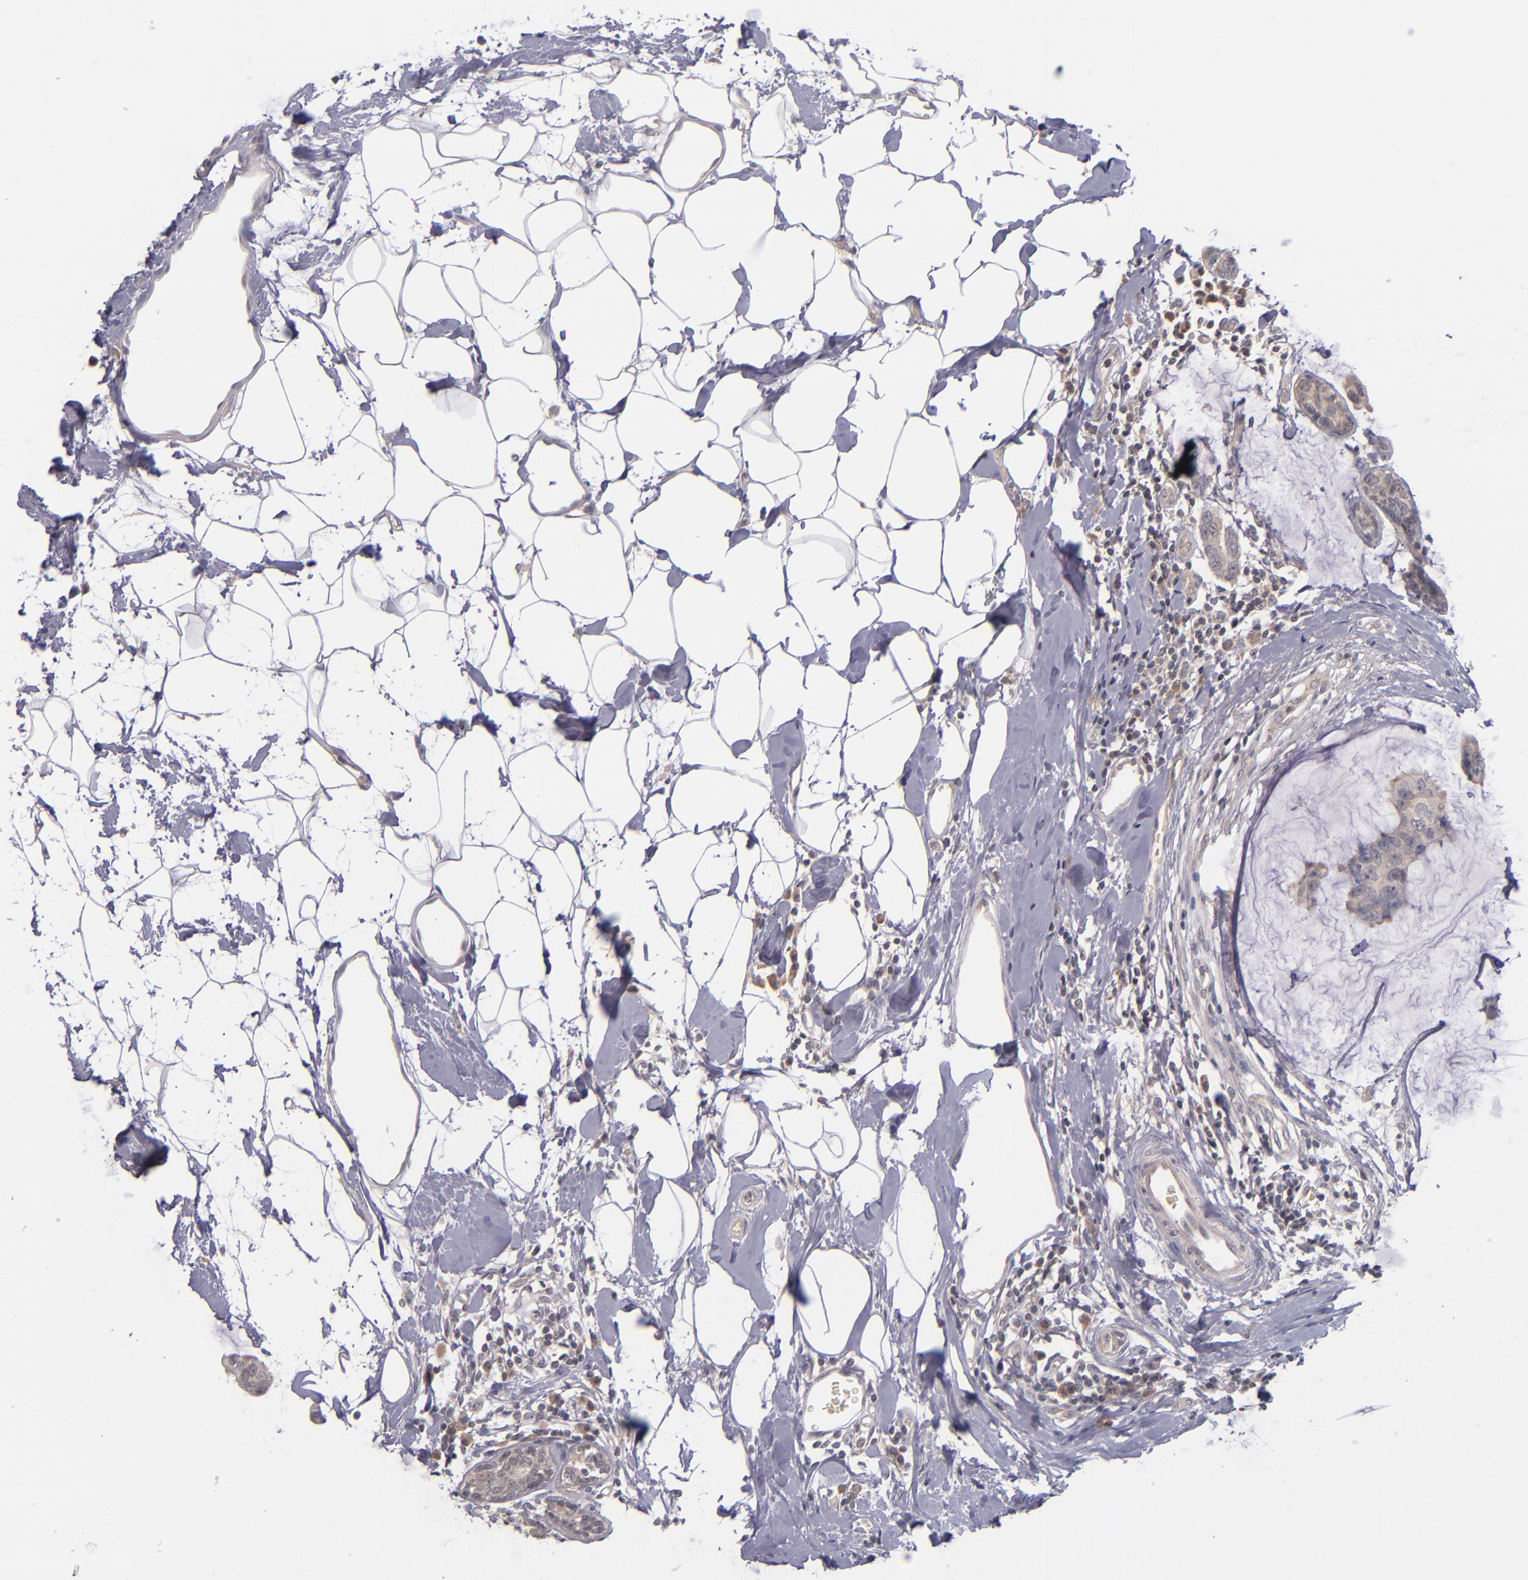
{"staining": {"intensity": "weak", "quantity": ">75%", "location": "cytoplasmic/membranous"}, "tissue": "breast cancer", "cell_type": "Tumor cells", "image_type": "cancer", "snomed": [{"axis": "morphology", "description": "Normal tissue, NOS"}, {"axis": "morphology", "description": "Duct carcinoma"}, {"axis": "topography", "description": "Breast"}], "caption": "Weak cytoplasmic/membranous protein expression is appreciated in about >75% of tumor cells in breast cancer (invasive ductal carcinoma).", "gene": "TSC2", "patient": {"sex": "female", "age": 50}}